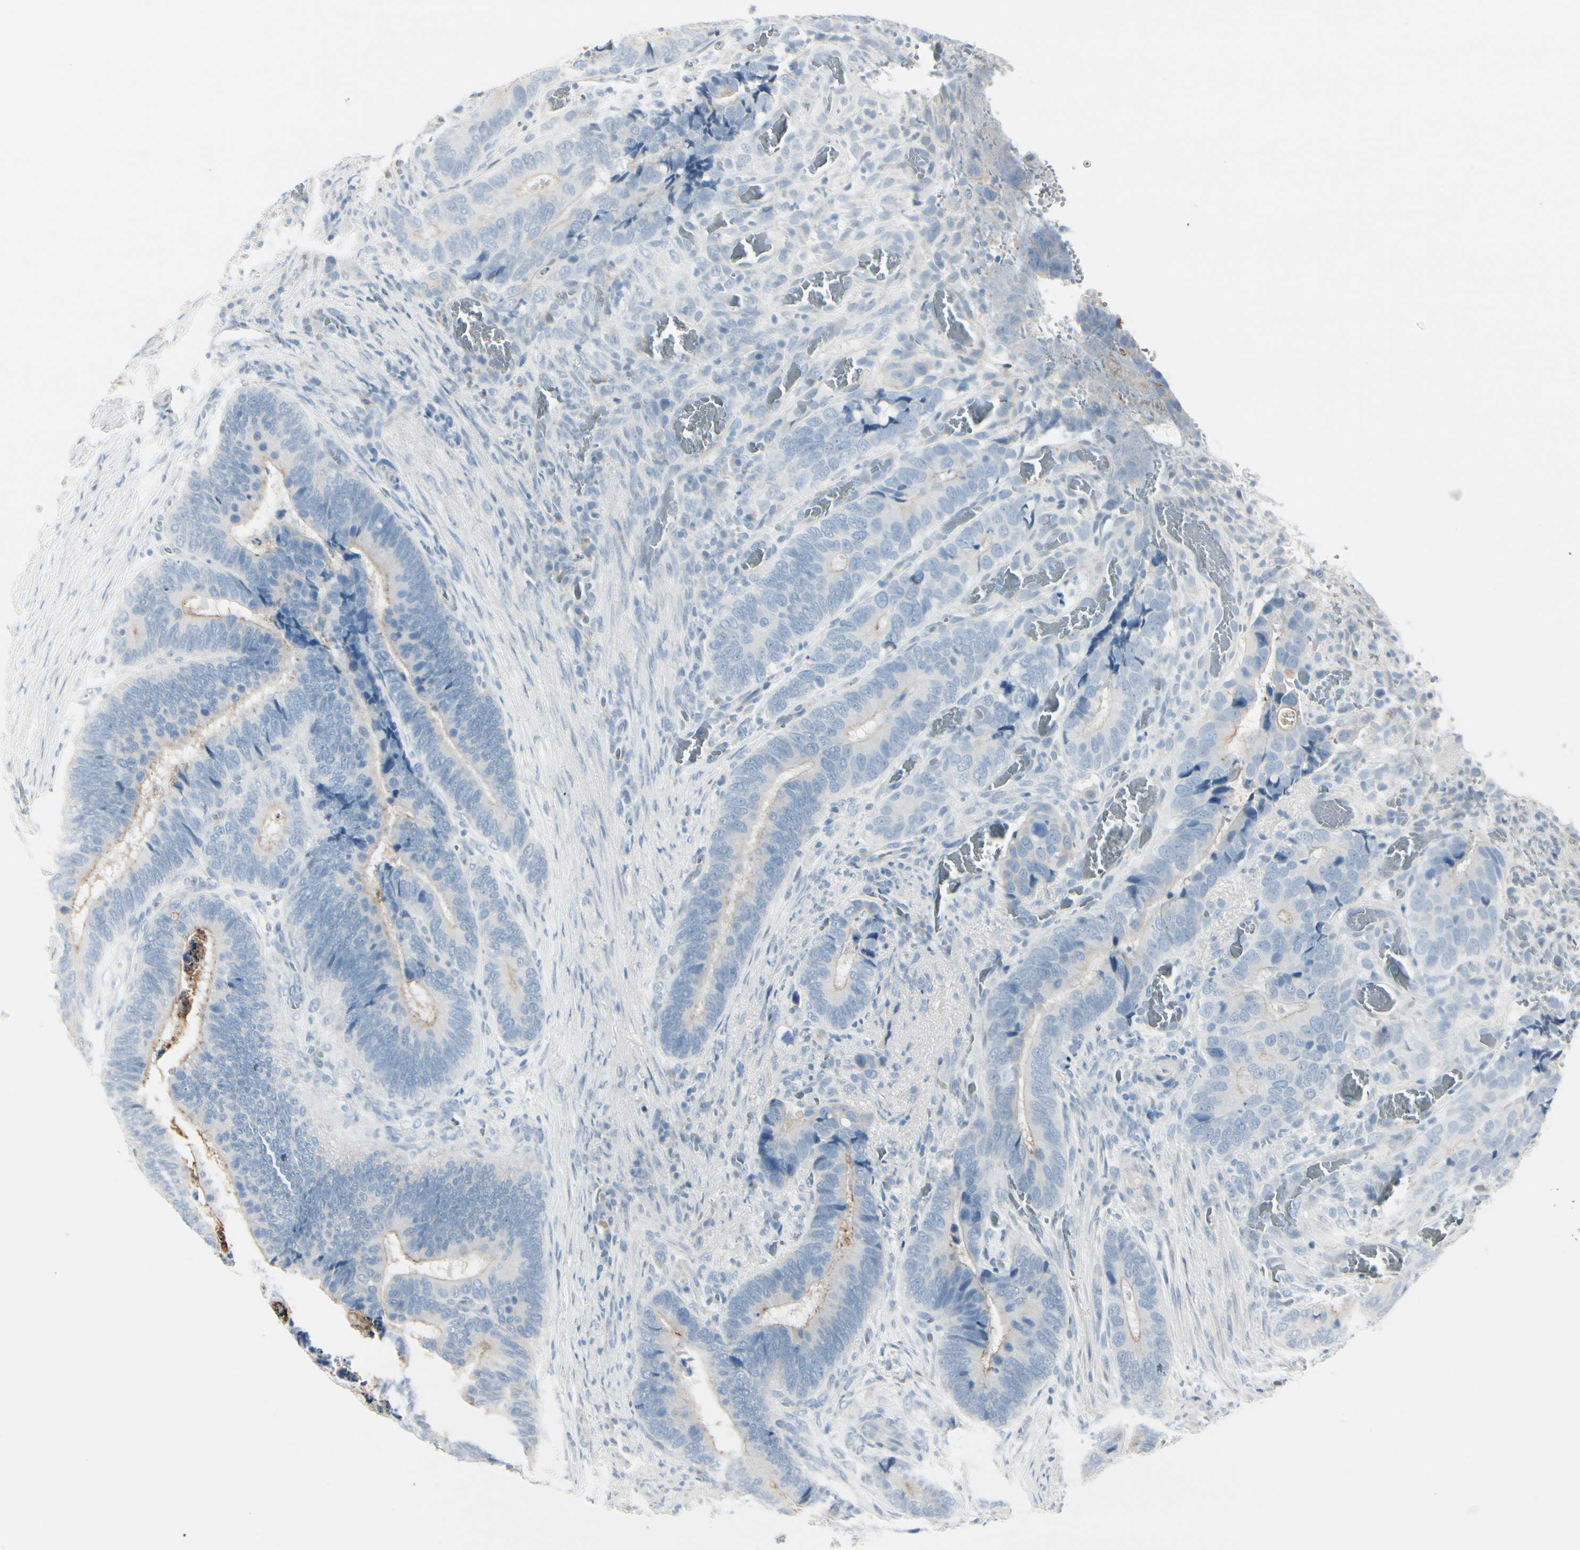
{"staining": {"intensity": "weak", "quantity": "25%-75%", "location": "cytoplasmic/membranous"}, "tissue": "colorectal cancer", "cell_type": "Tumor cells", "image_type": "cancer", "snomed": [{"axis": "morphology", "description": "Adenocarcinoma, NOS"}, {"axis": "topography", "description": "Colon"}], "caption": "This histopathology image reveals immunohistochemistry (IHC) staining of human colorectal cancer (adenocarcinoma), with low weak cytoplasmic/membranous staining in about 25%-75% of tumor cells.", "gene": "CDHR5", "patient": {"sex": "male", "age": 72}}